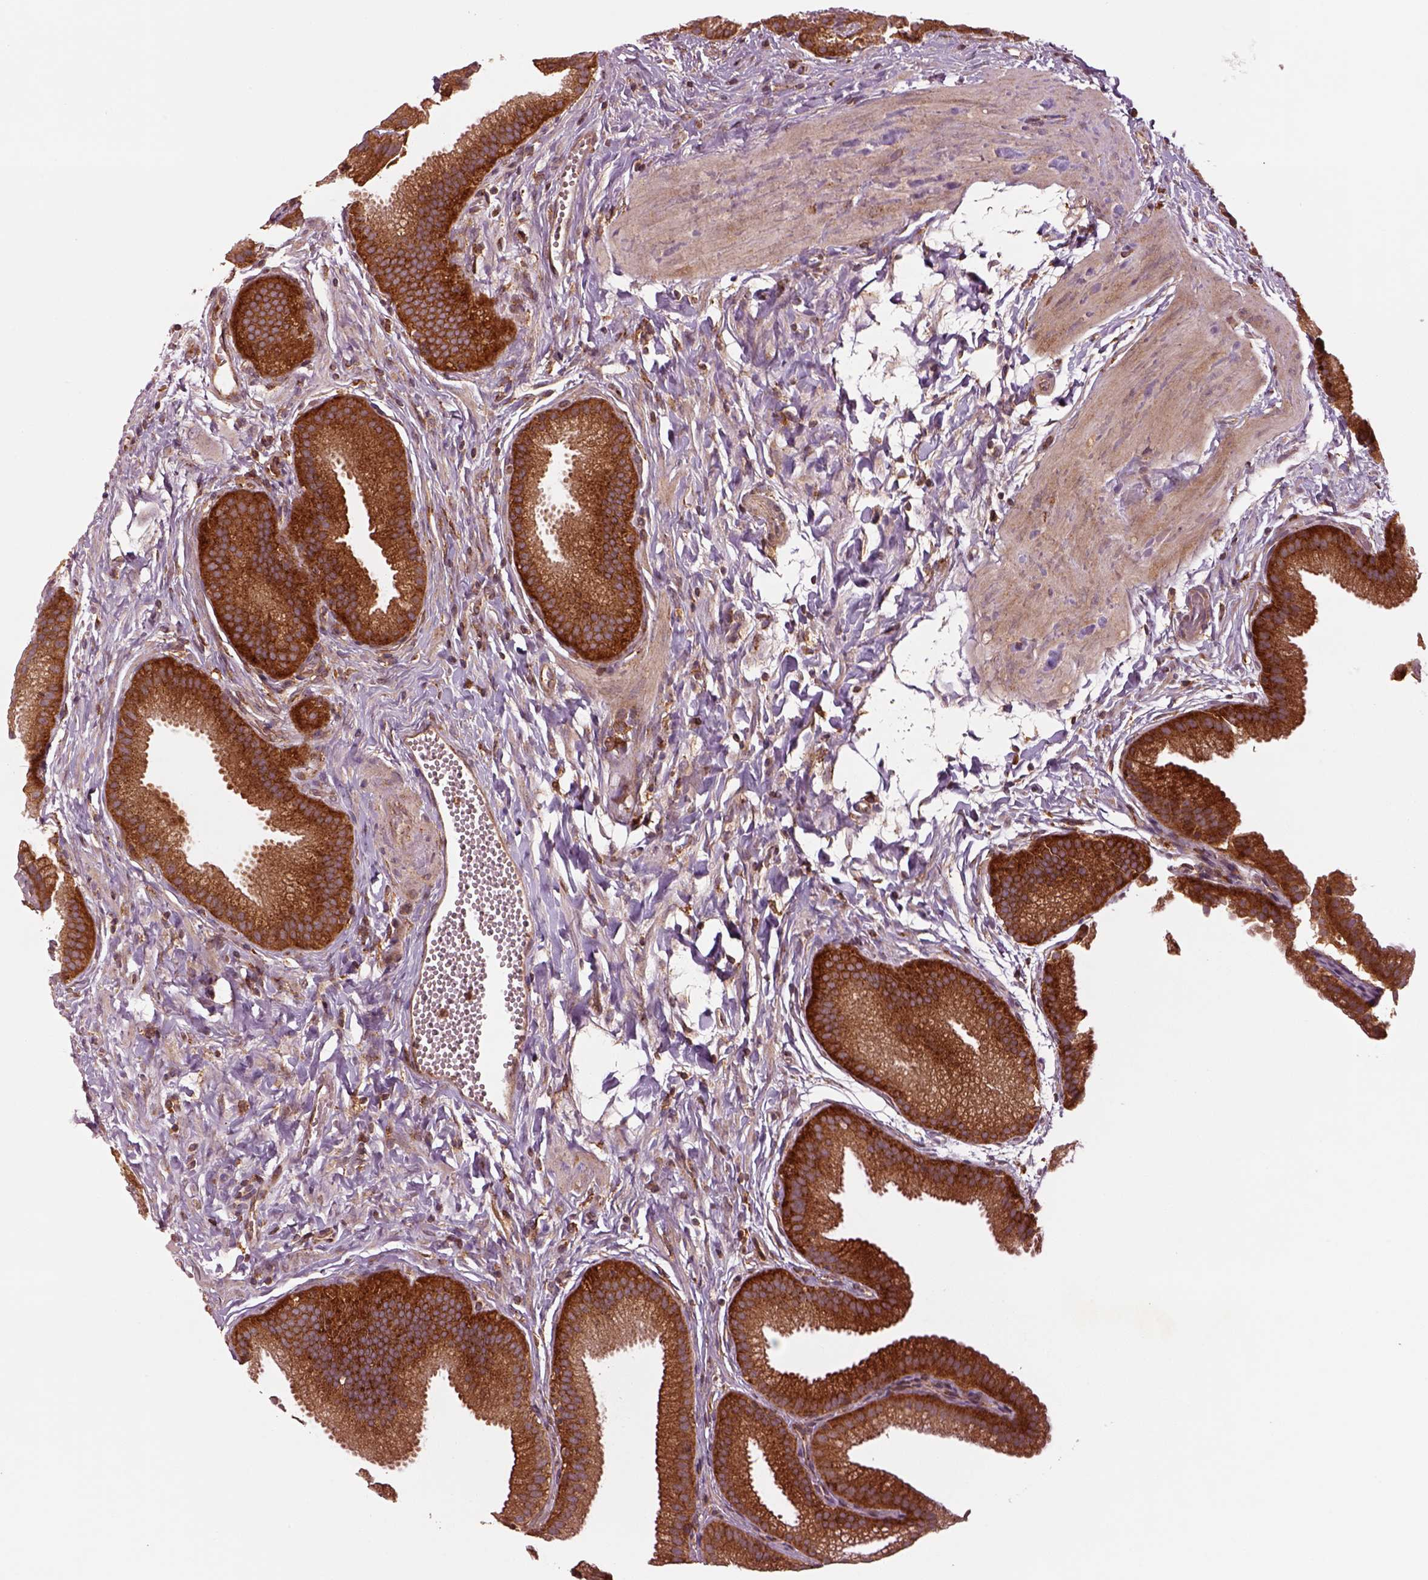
{"staining": {"intensity": "strong", "quantity": ">75%", "location": "cytoplasmic/membranous"}, "tissue": "gallbladder", "cell_type": "Glandular cells", "image_type": "normal", "snomed": [{"axis": "morphology", "description": "Normal tissue, NOS"}, {"axis": "topography", "description": "Gallbladder"}], "caption": "The image demonstrates staining of normal gallbladder, revealing strong cytoplasmic/membranous protein staining (brown color) within glandular cells. (IHC, brightfield microscopy, high magnification).", "gene": "WASHC2A", "patient": {"sex": "female", "age": 63}}